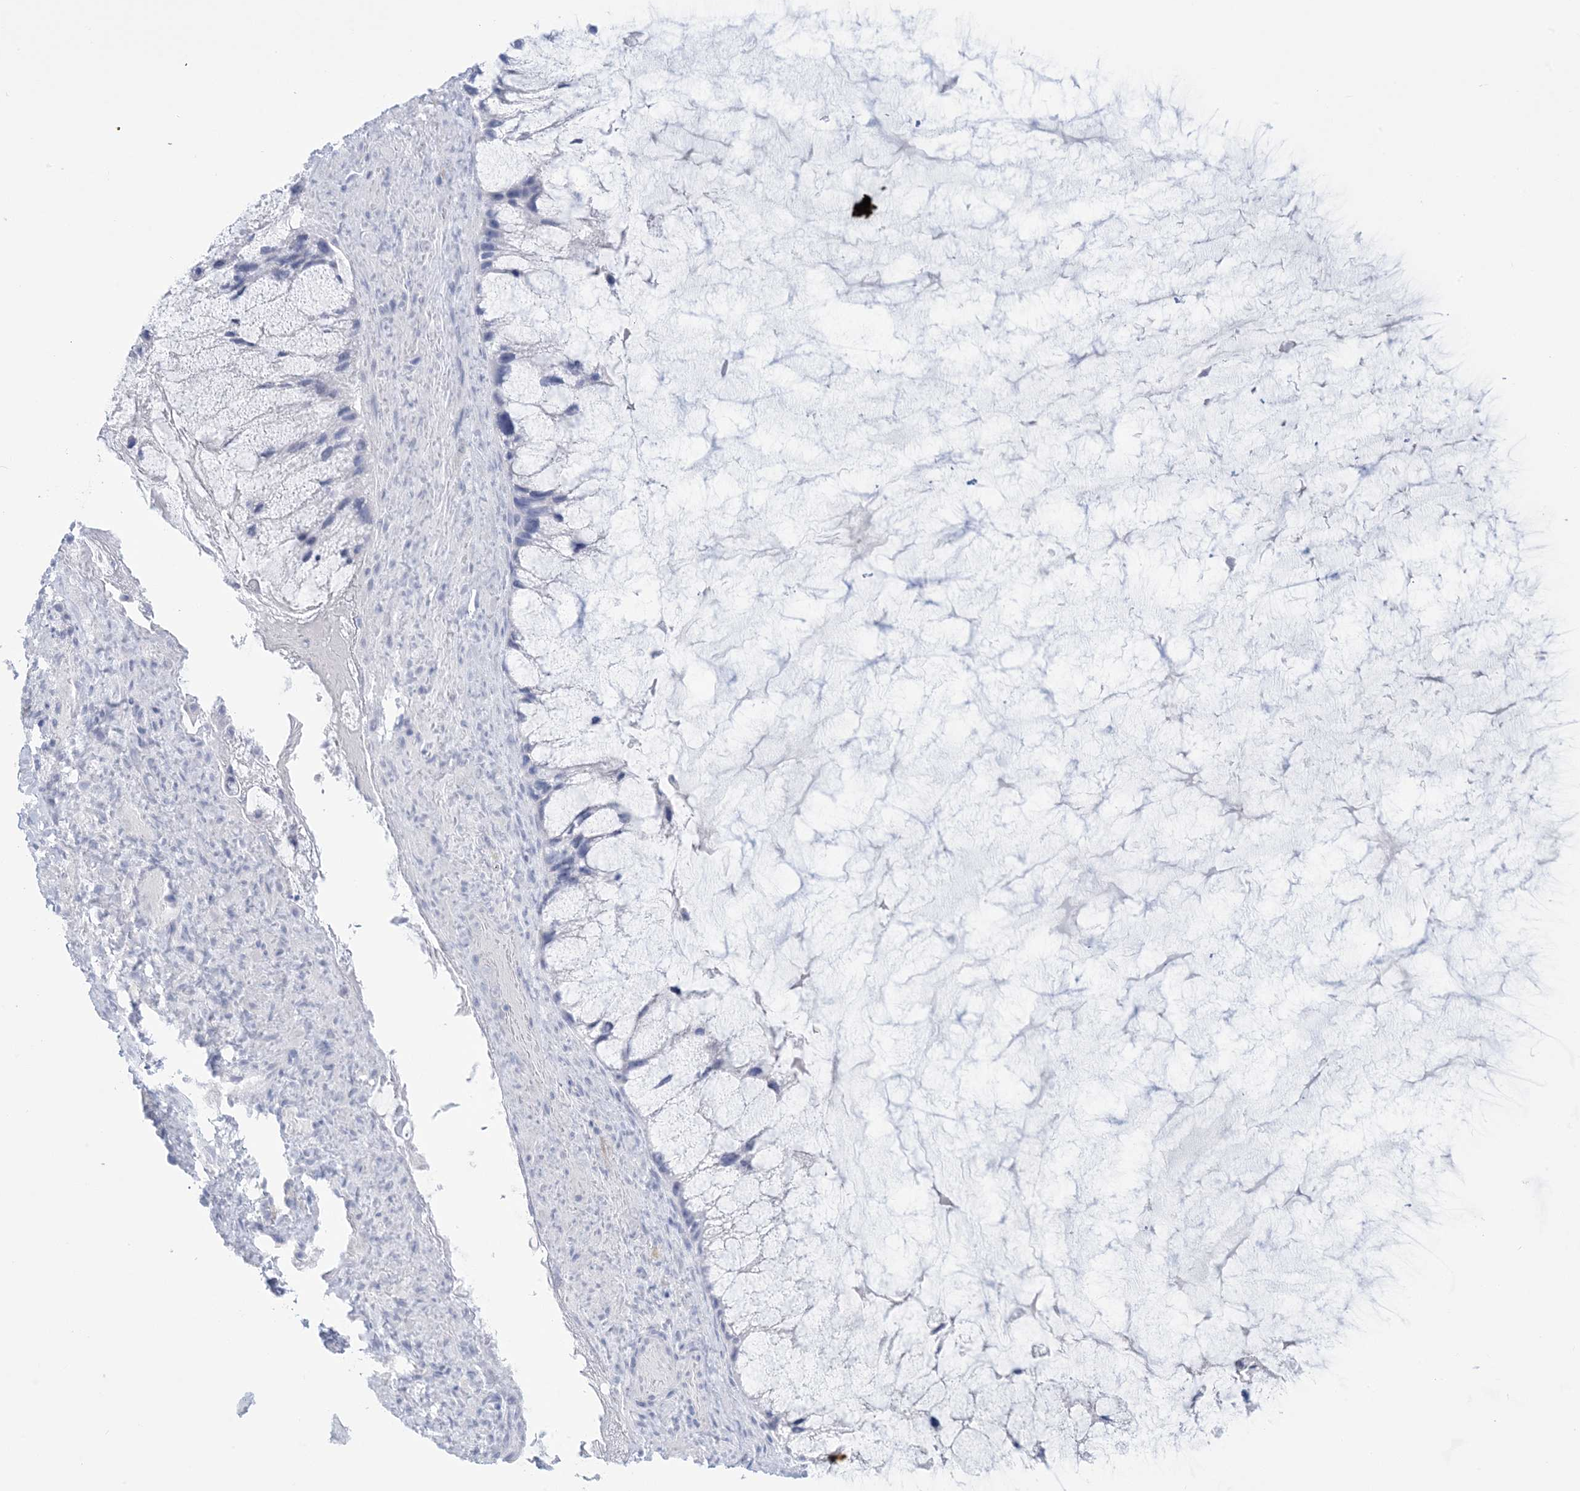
{"staining": {"intensity": "negative", "quantity": "none", "location": "none"}, "tissue": "ovarian cancer", "cell_type": "Tumor cells", "image_type": "cancer", "snomed": [{"axis": "morphology", "description": "Cystadenocarcinoma, mucinous, NOS"}, {"axis": "topography", "description": "Ovary"}], "caption": "Tumor cells show no significant protein positivity in ovarian cancer.", "gene": "AGXT", "patient": {"sex": "female", "age": 37}}